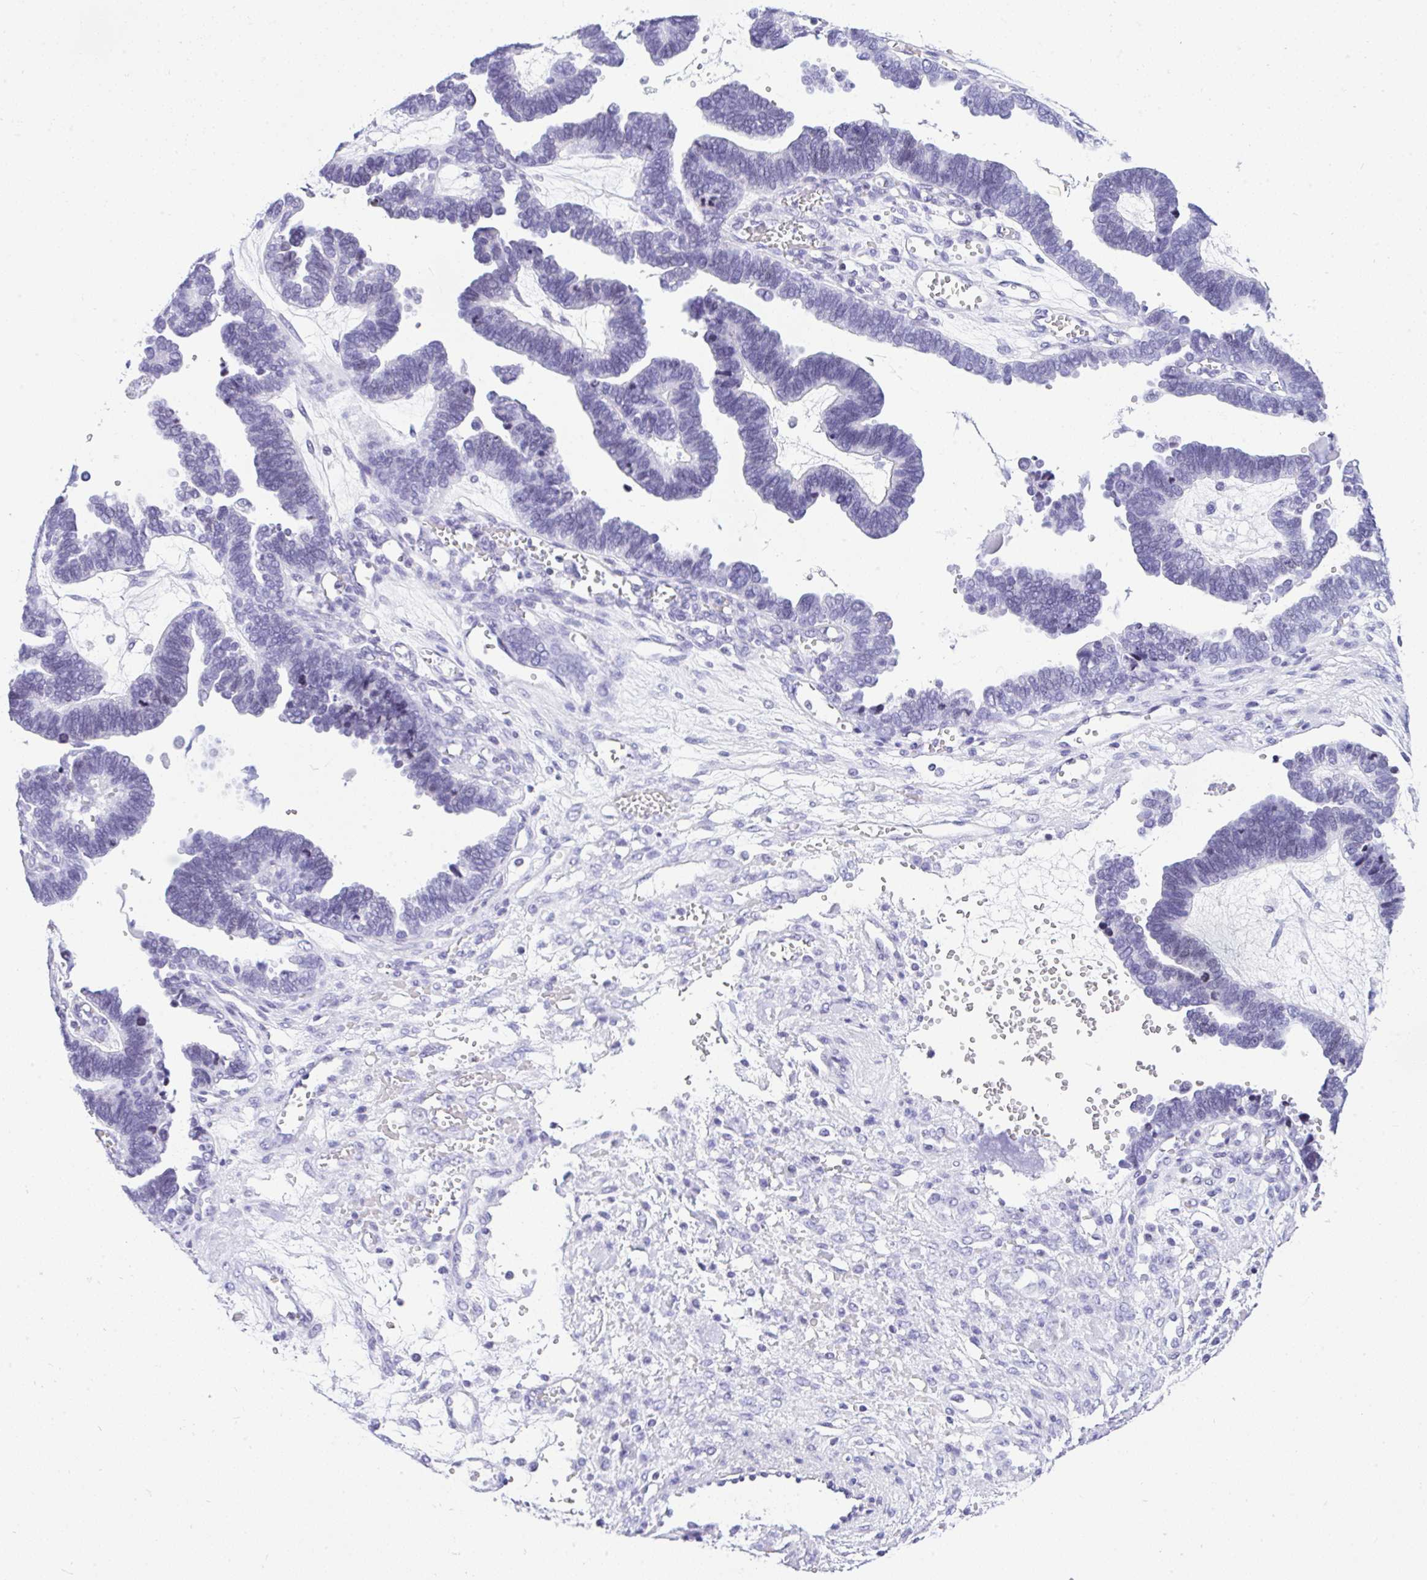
{"staining": {"intensity": "negative", "quantity": "none", "location": "none"}, "tissue": "ovarian cancer", "cell_type": "Tumor cells", "image_type": "cancer", "snomed": [{"axis": "morphology", "description": "Cystadenocarcinoma, serous, NOS"}, {"axis": "topography", "description": "Ovary"}], "caption": "Ovarian cancer (serous cystadenocarcinoma) was stained to show a protein in brown. There is no significant staining in tumor cells.", "gene": "KRT27", "patient": {"sex": "female", "age": 51}}